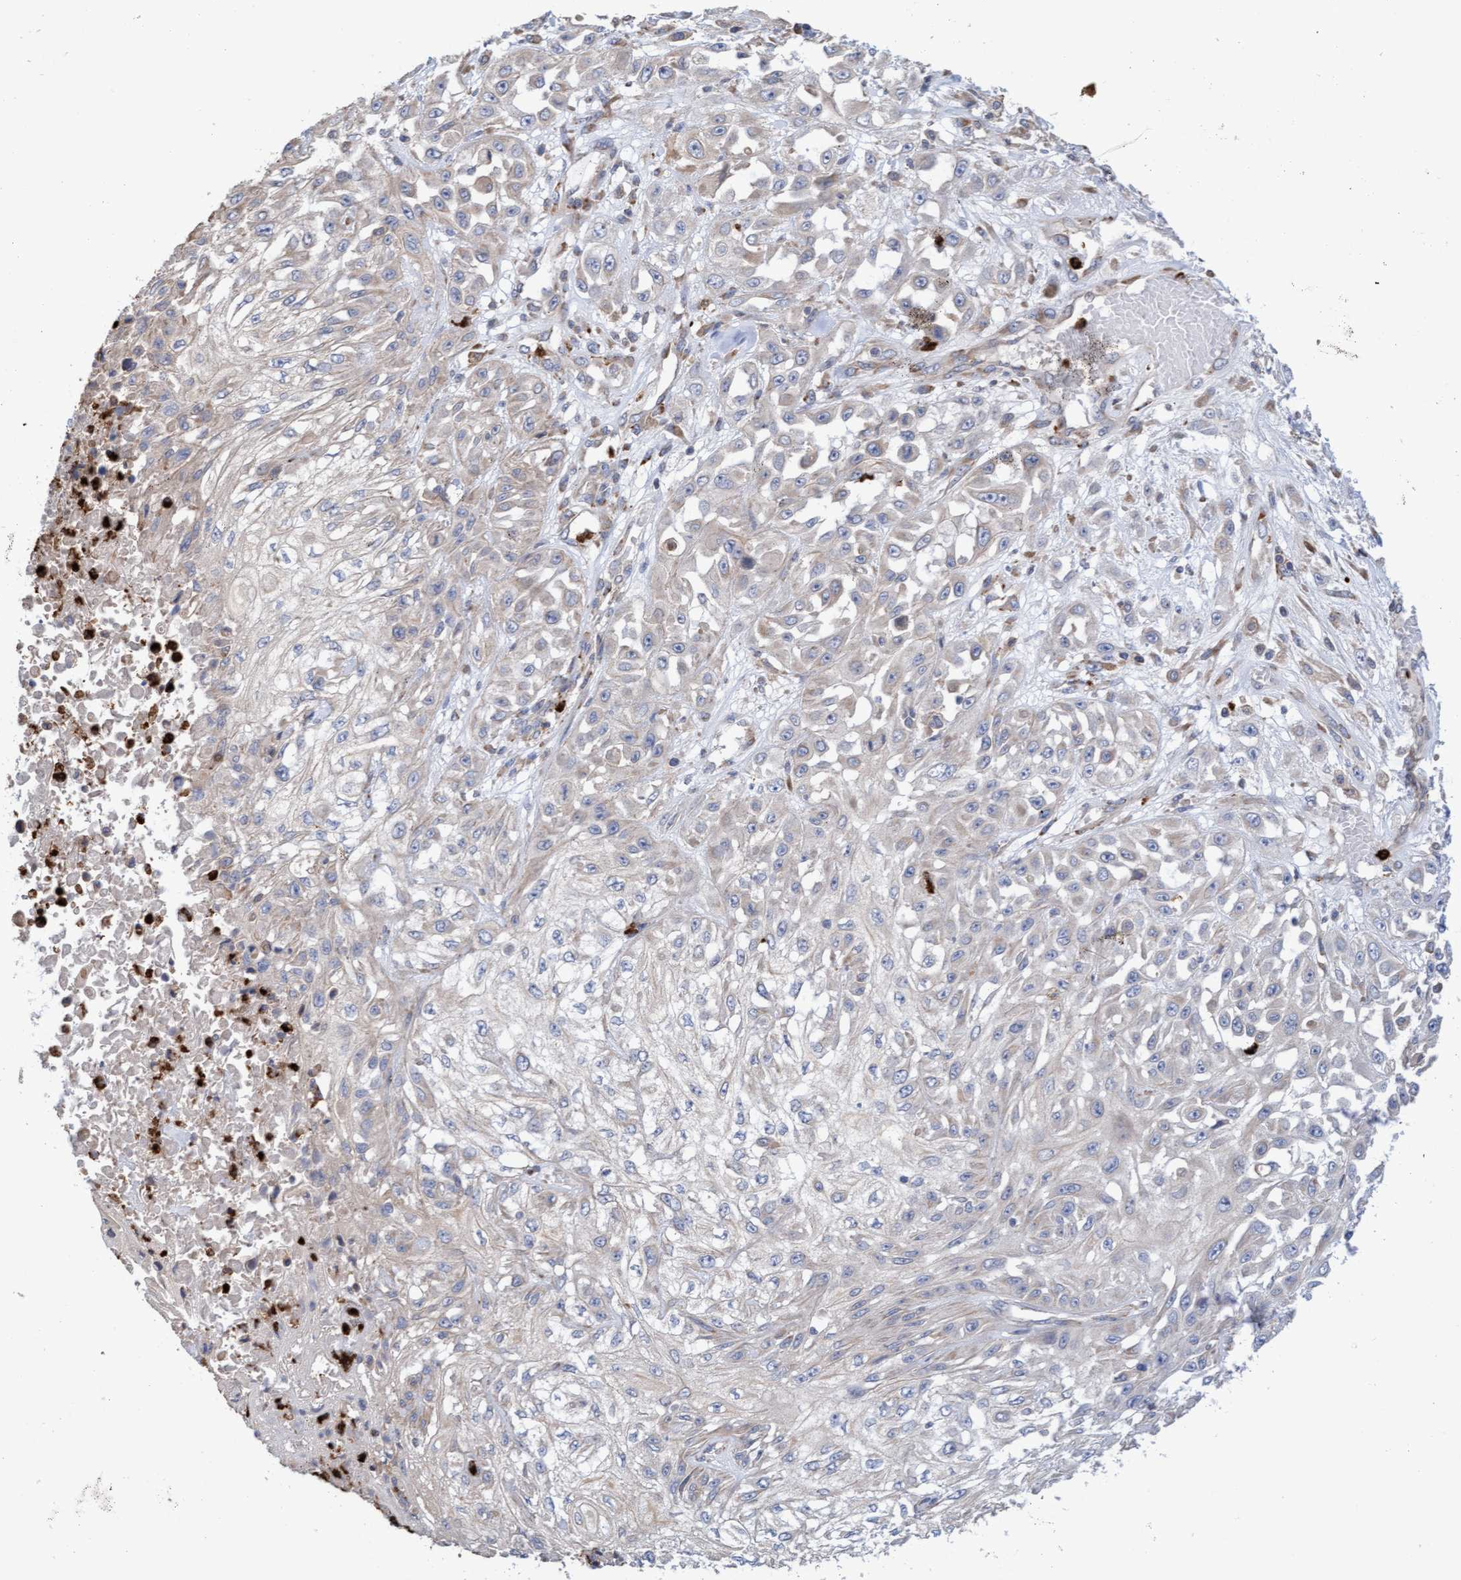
{"staining": {"intensity": "weak", "quantity": "<25%", "location": "cytoplasmic/membranous"}, "tissue": "skin cancer", "cell_type": "Tumor cells", "image_type": "cancer", "snomed": [{"axis": "morphology", "description": "Squamous cell carcinoma, NOS"}, {"axis": "morphology", "description": "Squamous cell carcinoma, metastatic, NOS"}, {"axis": "topography", "description": "Skin"}, {"axis": "topography", "description": "Lymph node"}], "caption": "Skin cancer (metastatic squamous cell carcinoma) stained for a protein using immunohistochemistry exhibits no expression tumor cells.", "gene": "MMP8", "patient": {"sex": "male", "age": 75}}